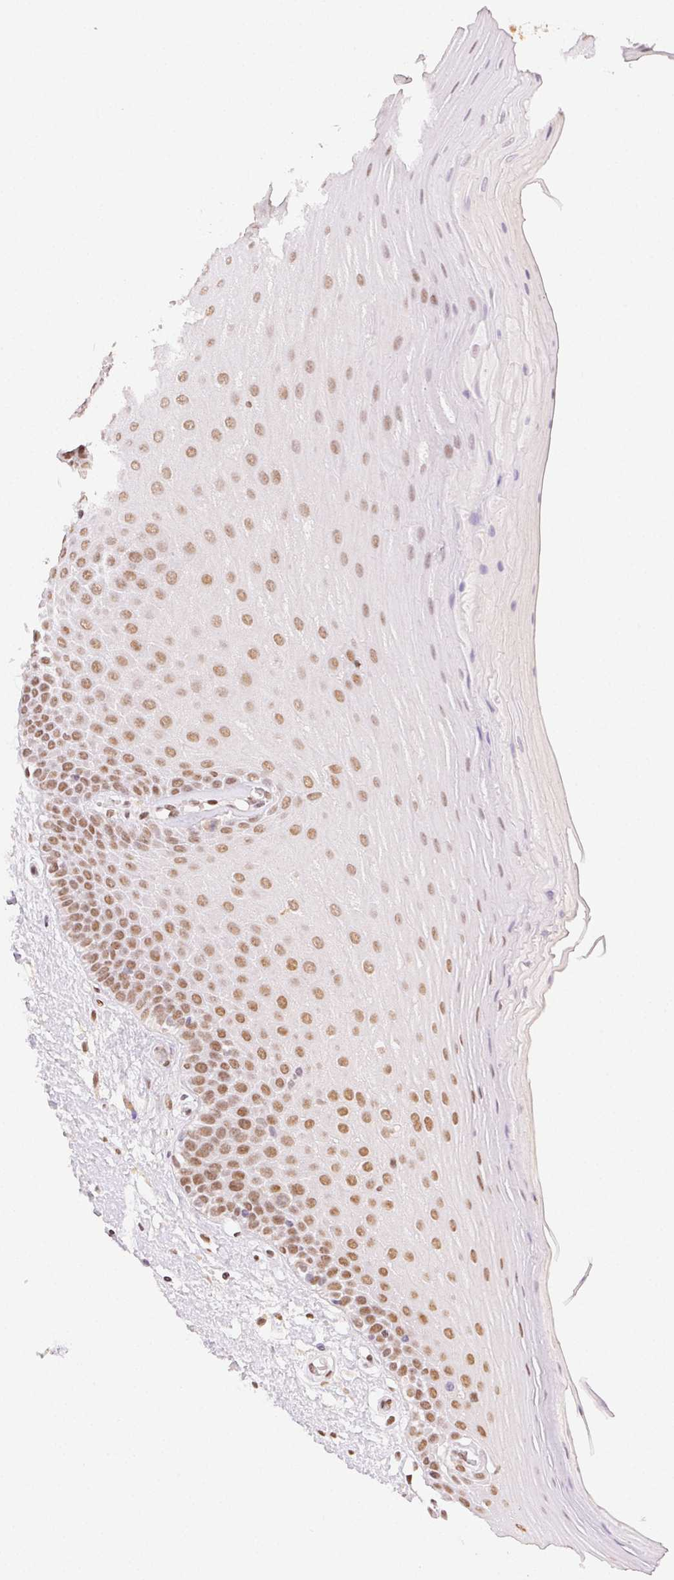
{"staining": {"intensity": "moderate", "quantity": ">75%", "location": "nuclear"}, "tissue": "oral mucosa", "cell_type": "Squamous epithelial cells", "image_type": "normal", "snomed": [{"axis": "morphology", "description": "Normal tissue, NOS"}, {"axis": "morphology", "description": "Squamous cell carcinoma, NOS"}, {"axis": "topography", "description": "Oral tissue"}, {"axis": "topography", "description": "Tounge, NOS"}, {"axis": "topography", "description": "Head-Neck"}], "caption": "Approximately >75% of squamous epithelial cells in unremarkable oral mucosa show moderate nuclear protein positivity as visualized by brown immunohistochemical staining.", "gene": "H2AZ1", "patient": {"sex": "male", "age": 62}}